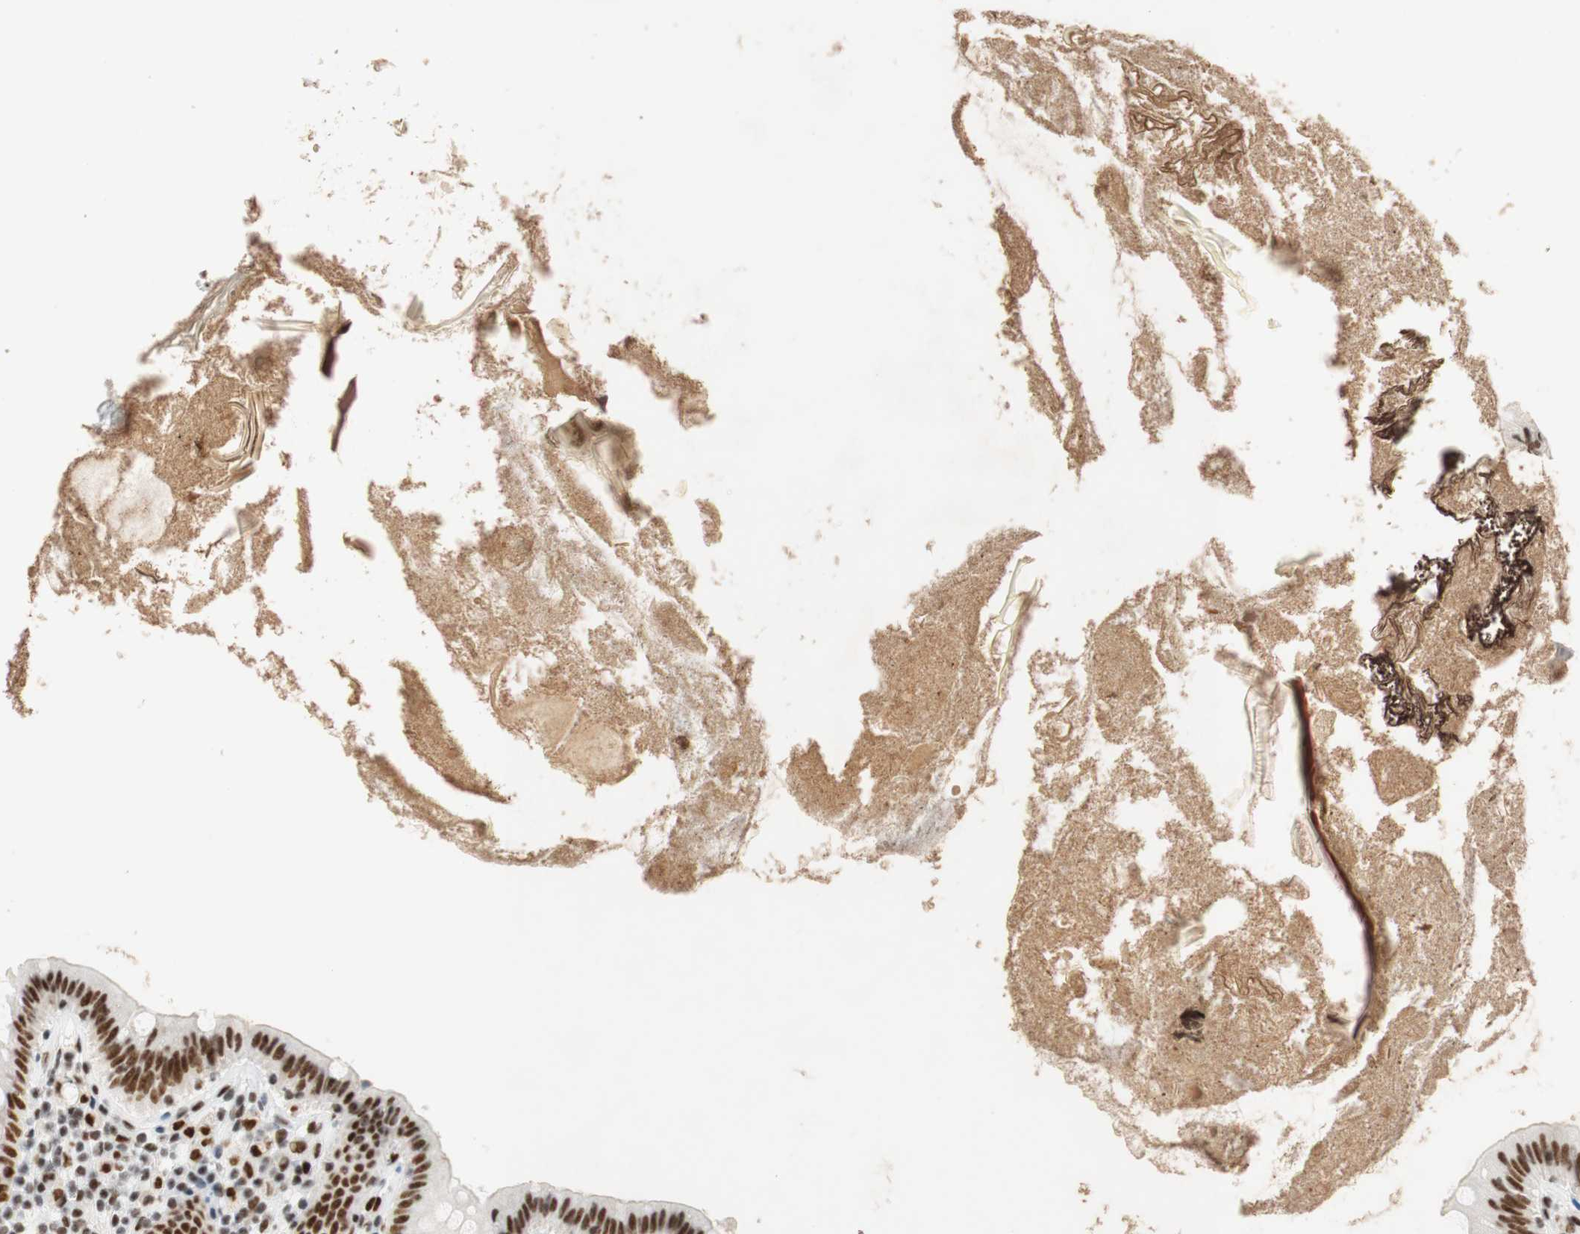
{"staining": {"intensity": "moderate", "quantity": ">75%", "location": "nuclear"}, "tissue": "appendix", "cell_type": "Glandular cells", "image_type": "normal", "snomed": [{"axis": "morphology", "description": "Normal tissue, NOS"}, {"axis": "topography", "description": "Appendix"}], "caption": "Appendix stained for a protein (brown) demonstrates moderate nuclear positive positivity in about >75% of glandular cells.", "gene": "RNF20", "patient": {"sex": "male", "age": 52}}